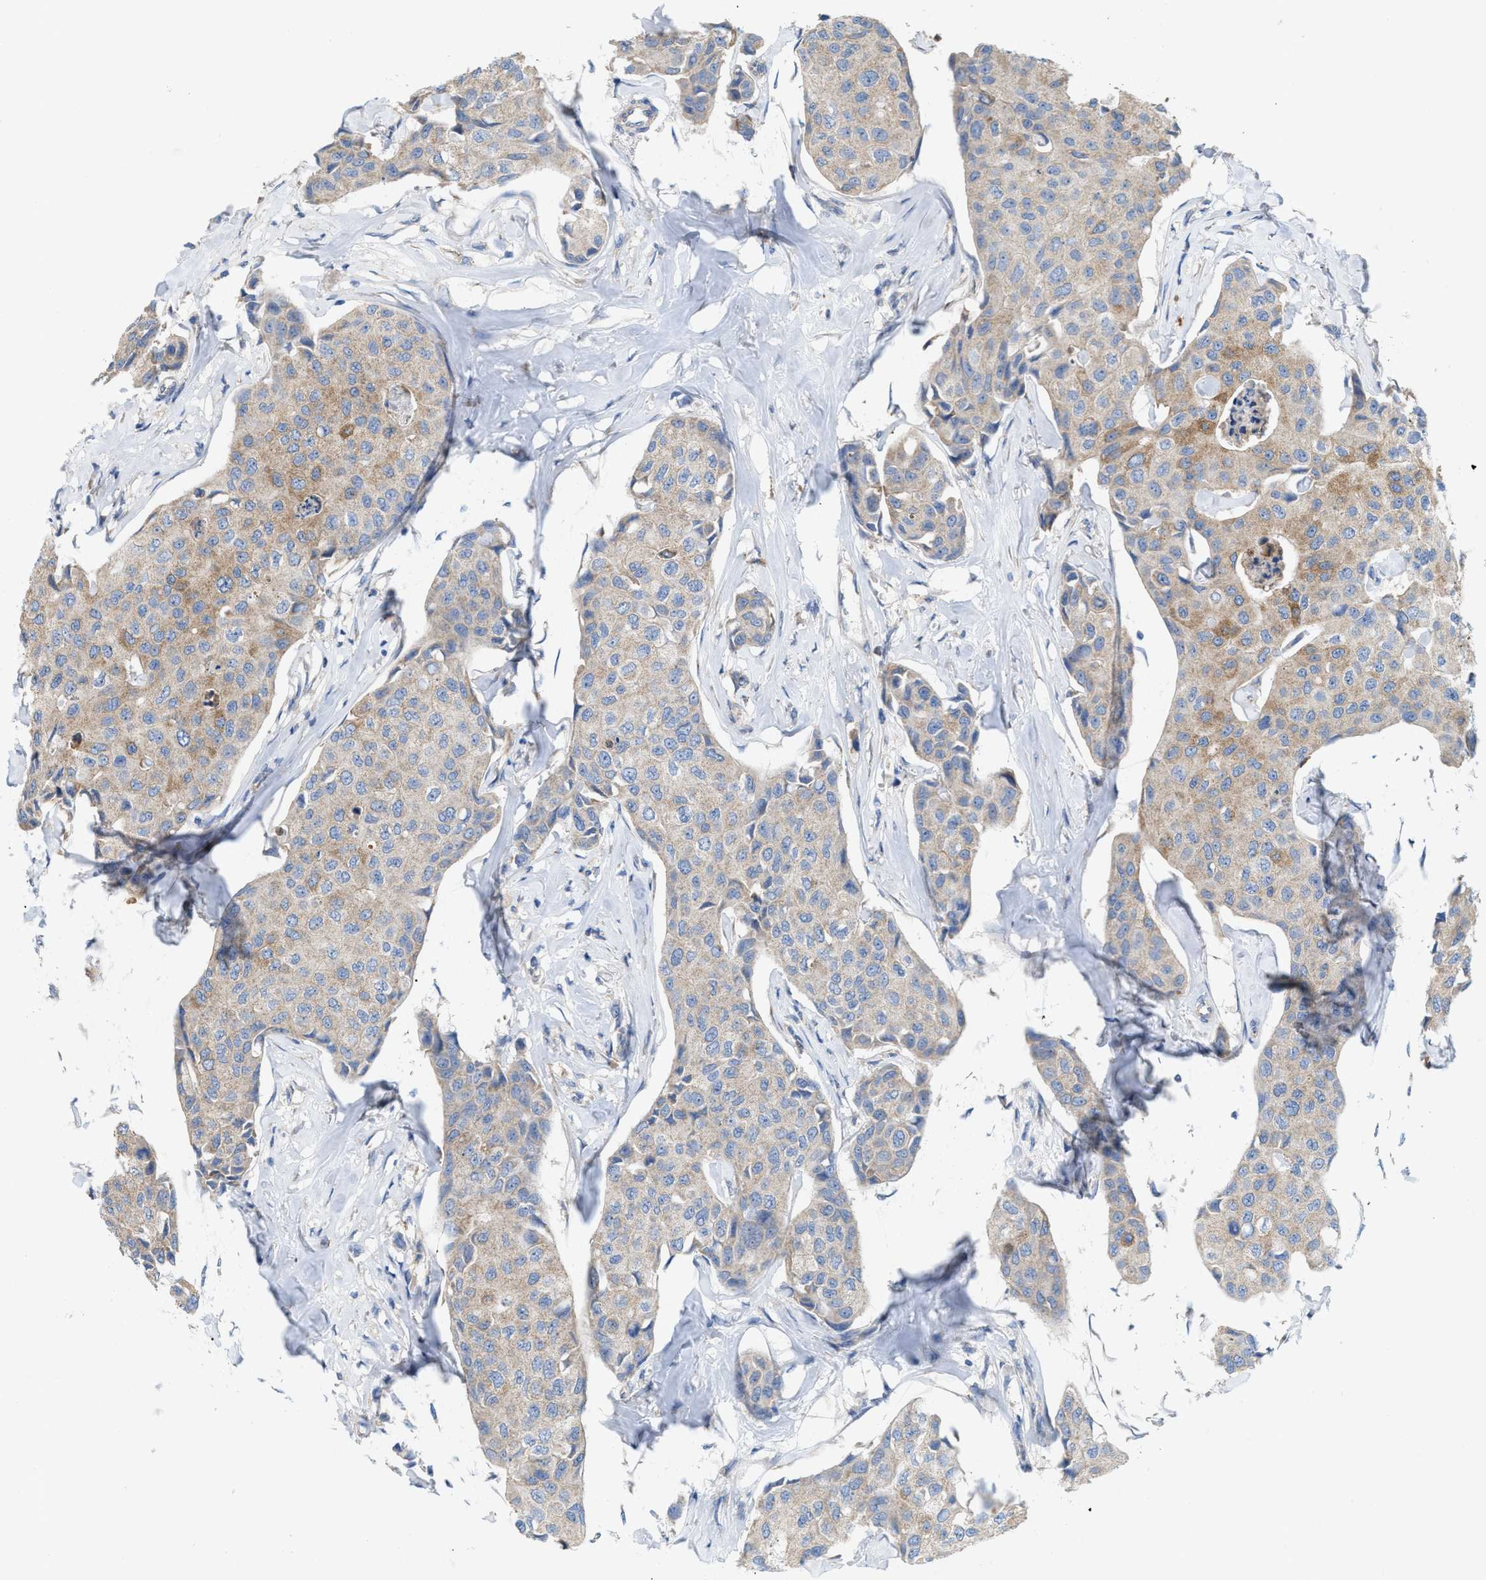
{"staining": {"intensity": "weak", "quantity": "25%-75%", "location": "cytoplasmic/membranous"}, "tissue": "breast cancer", "cell_type": "Tumor cells", "image_type": "cancer", "snomed": [{"axis": "morphology", "description": "Duct carcinoma"}, {"axis": "topography", "description": "Breast"}], "caption": "Intraductal carcinoma (breast) stained for a protein (brown) shows weak cytoplasmic/membranous positive expression in approximately 25%-75% of tumor cells.", "gene": "DYNC2I1", "patient": {"sex": "female", "age": 80}}